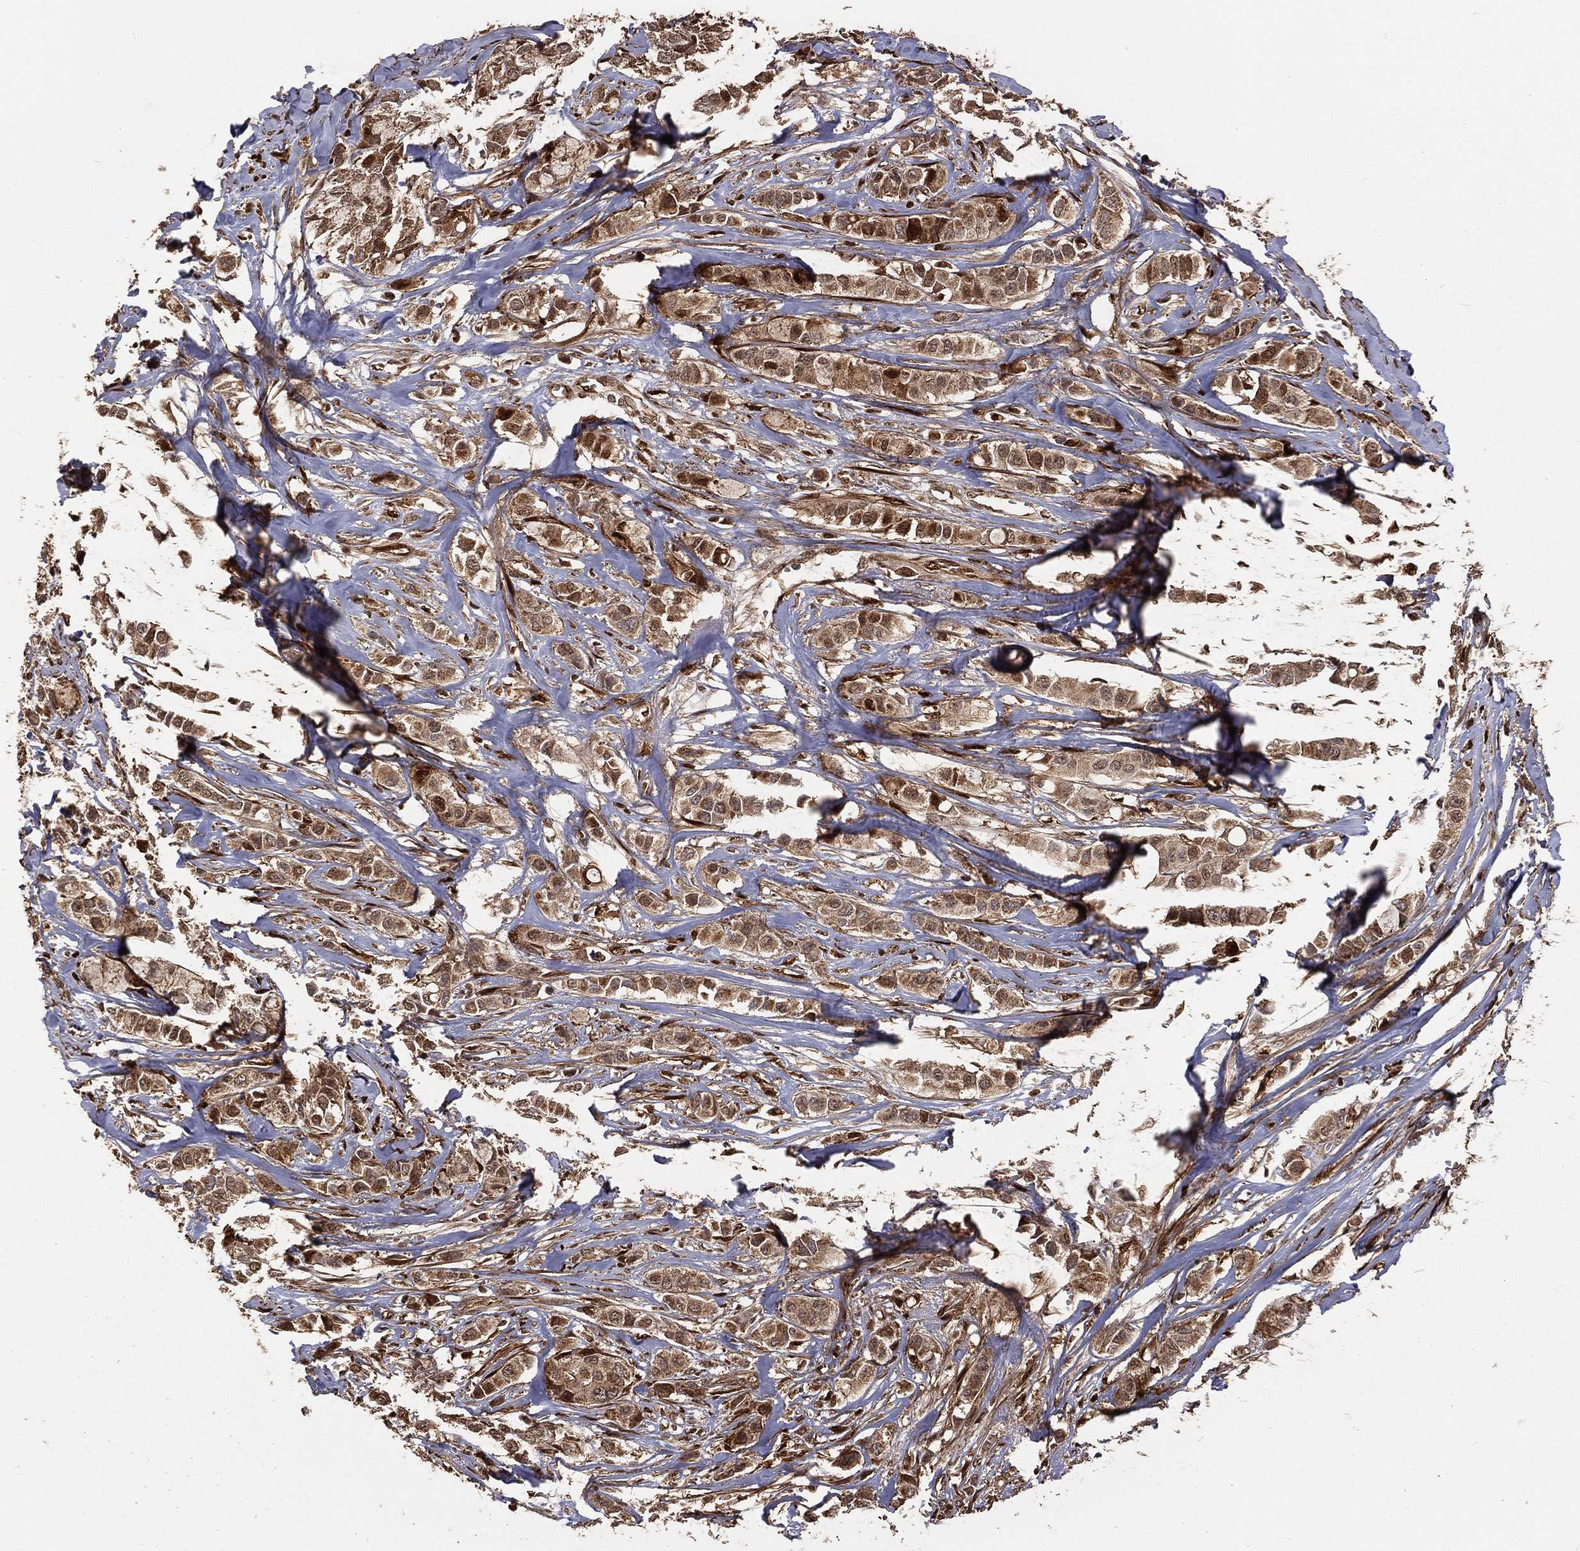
{"staining": {"intensity": "strong", "quantity": "25%-75%", "location": "cytoplasmic/membranous,nuclear"}, "tissue": "breast cancer", "cell_type": "Tumor cells", "image_type": "cancer", "snomed": [{"axis": "morphology", "description": "Duct carcinoma"}, {"axis": "topography", "description": "Breast"}], "caption": "The immunohistochemical stain highlights strong cytoplasmic/membranous and nuclear expression in tumor cells of breast cancer tissue.", "gene": "MAPK1", "patient": {"sex": "female", "age": 85}}